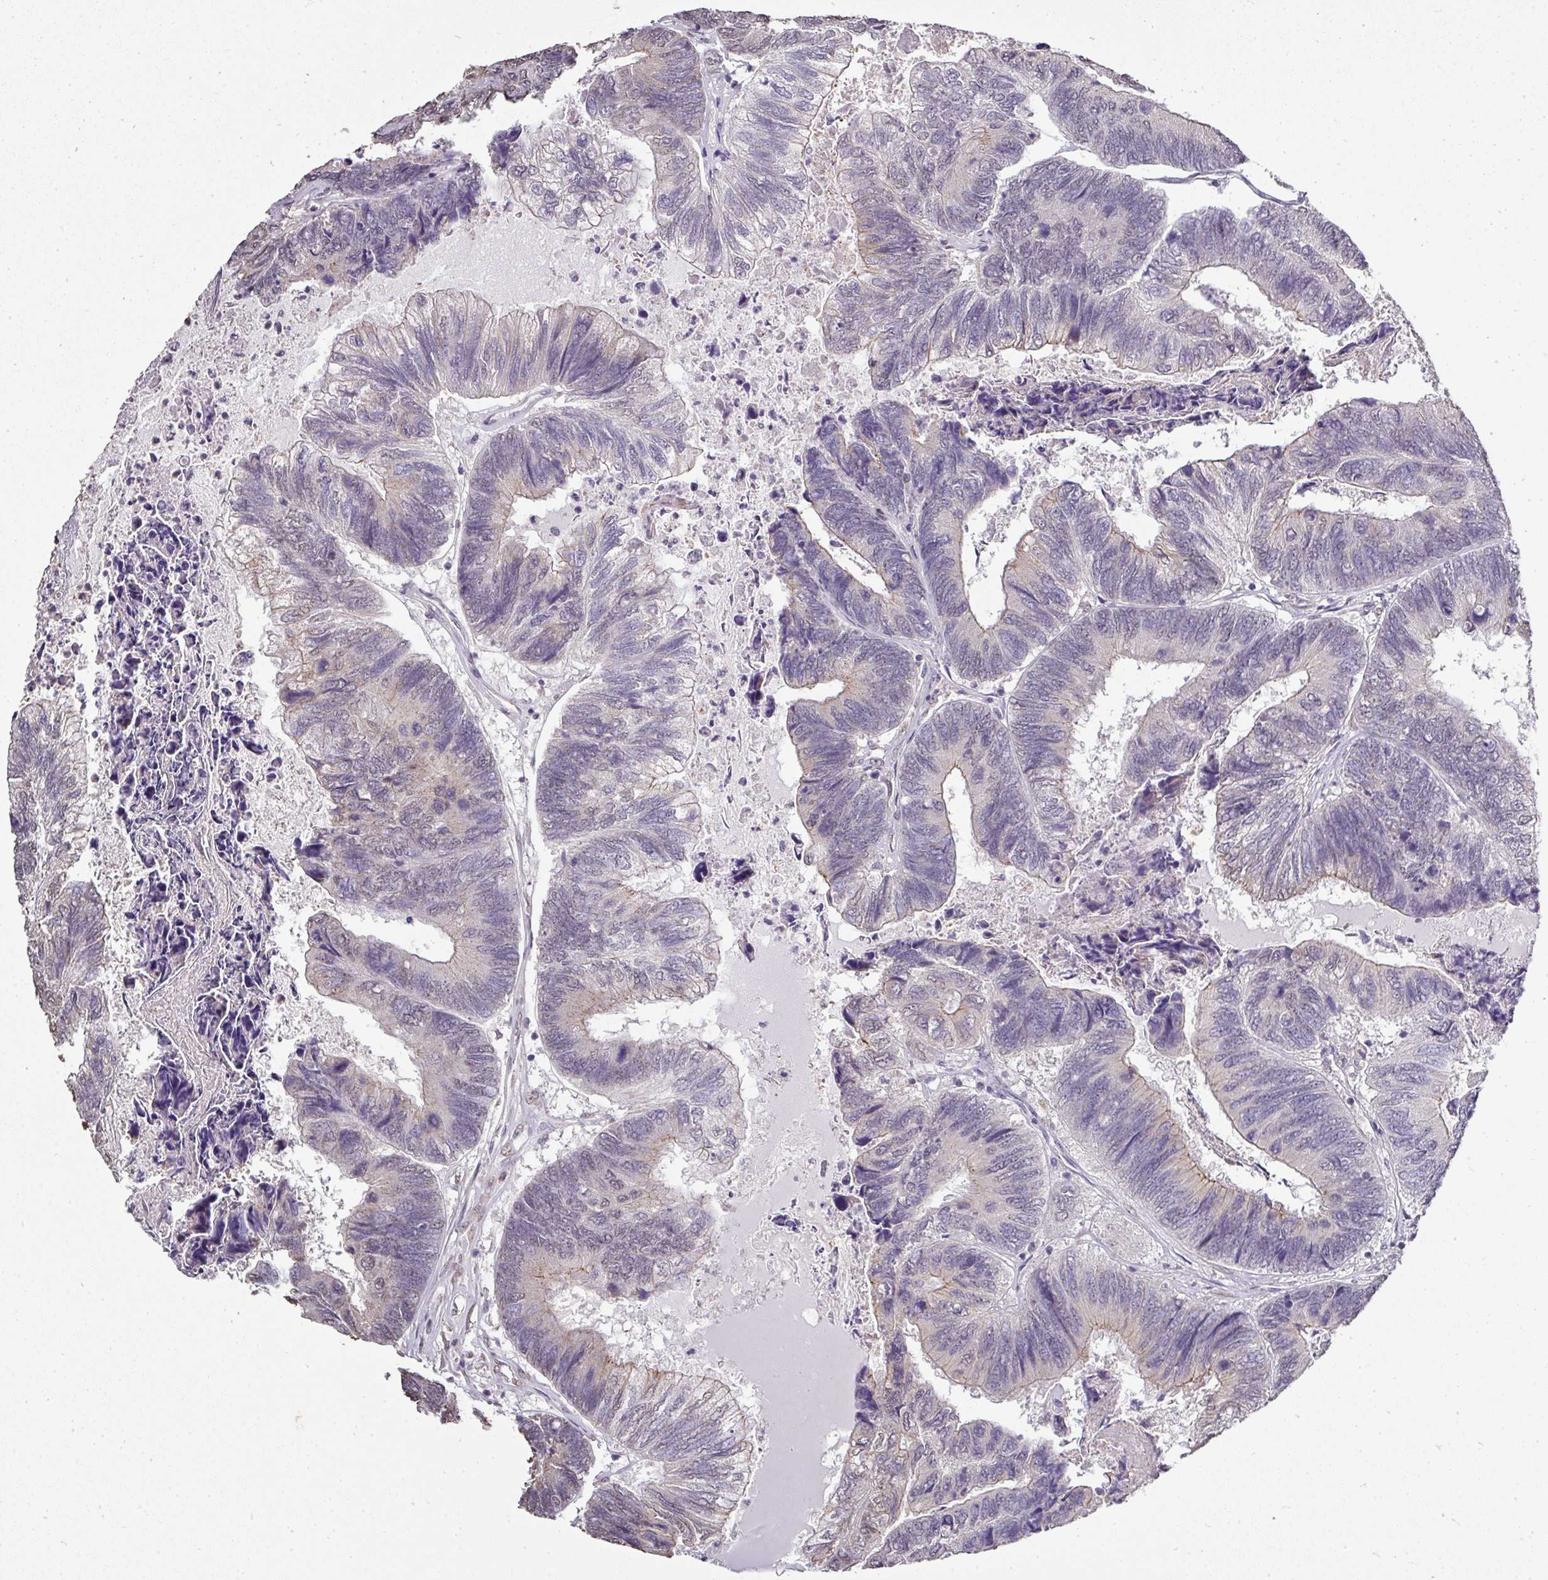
{"staining": {"intensity": "weak", "quantity": "<25%", "location": "cytoplasmic/membranous"}, "tissue": "colorectal cancer", "cell_type": "Tumor cells", "image_type": "cancer", "snomed": [{"axis": "morphology", "description": "Adenocarcinoma, NOS"}, {"axis": "topography", "description": "Colon"}], "caption": "Colorectal cancer was stained to show a protein in brown. There is no significant staining in tumor cells.", "gene": "JPH2", "patient": {"sex": "female", "age": 67}}